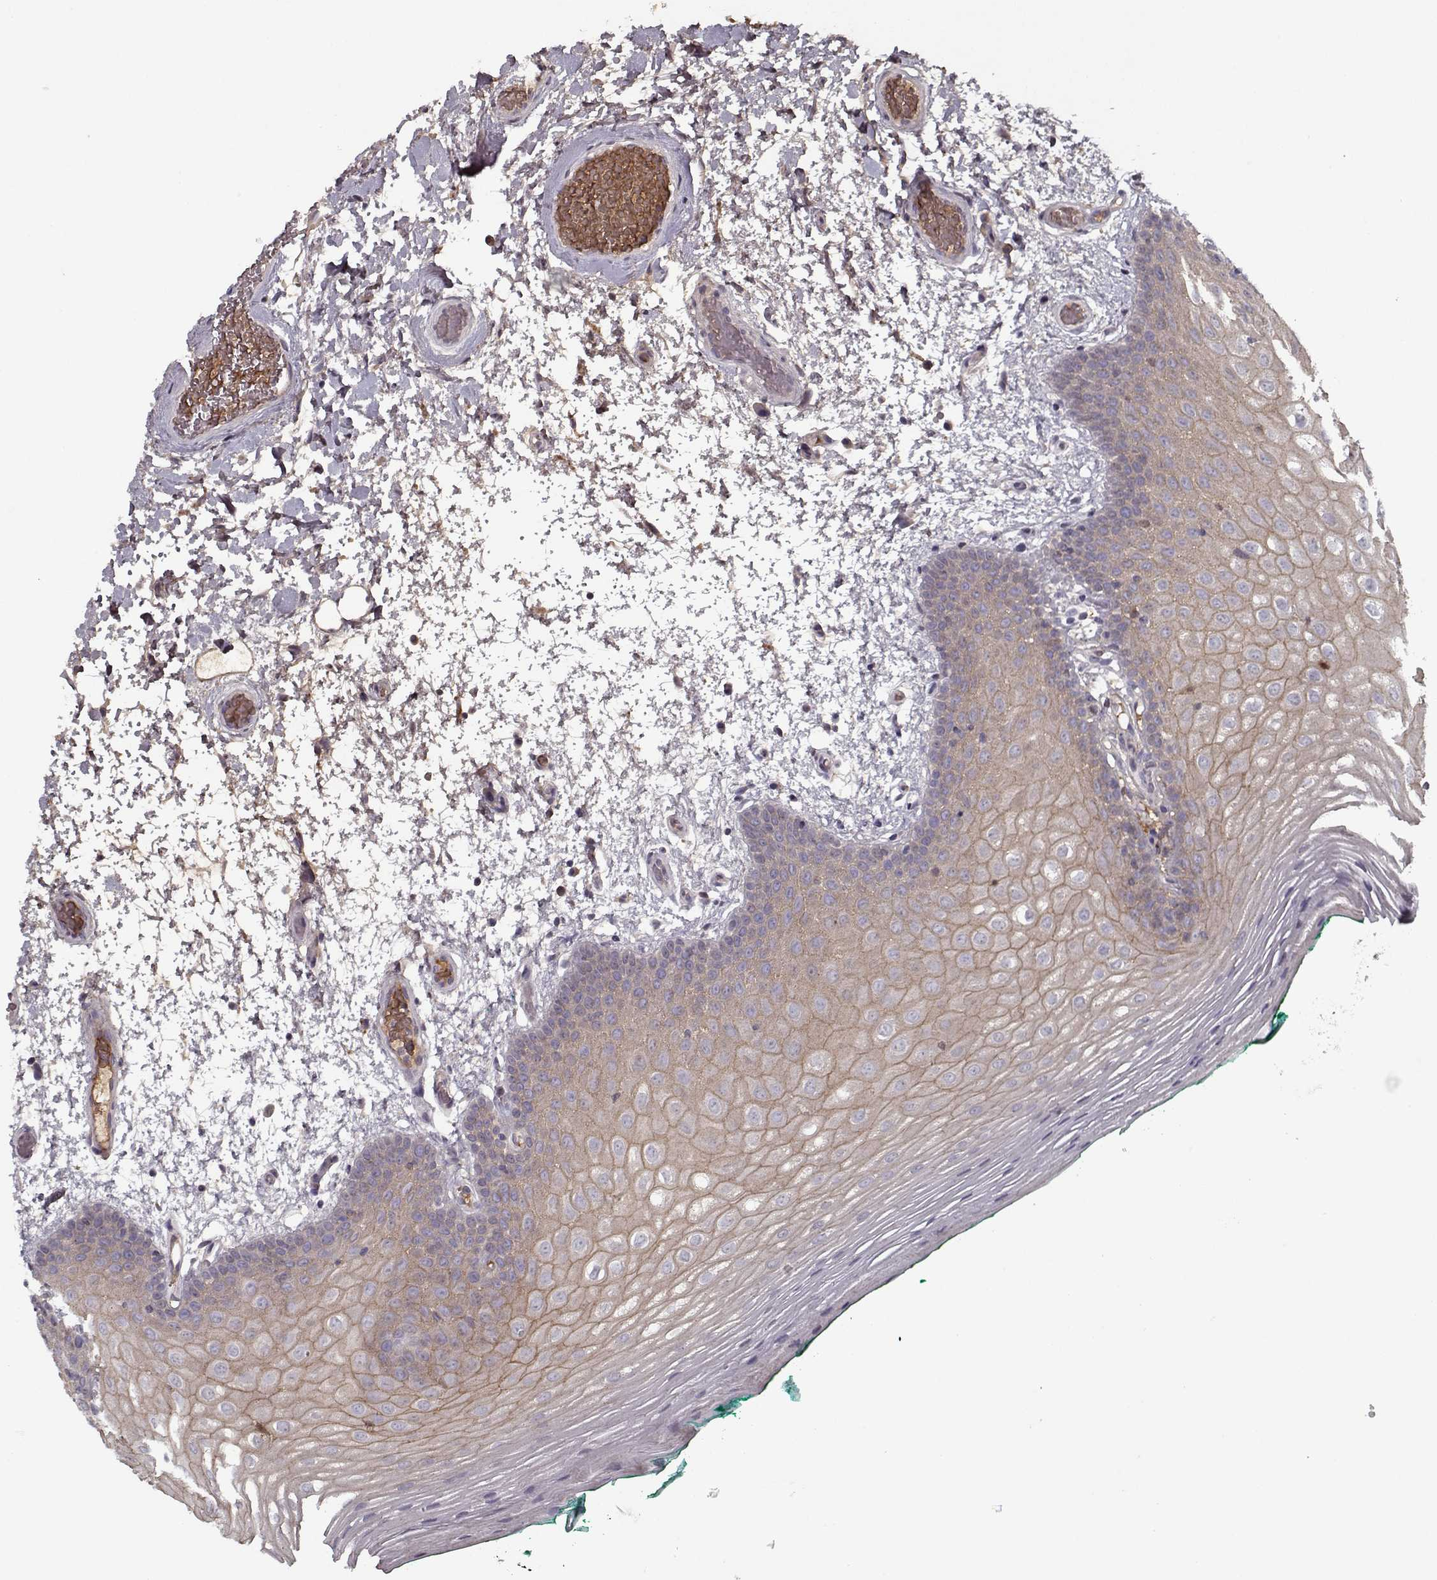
{"staining": {"intensity": "moderate", "quantity": "<25%", "location": "cytoplasmic/membranous"}, "tissue": "oral mucosa", "cell_type": "Squamous epithelial cells", "image_type": "normal", "snomed": [{"axis": "morphology", "description": "Normal tissue, NOS"}, {"axis": "morphology", "description": "Squamous cell carcinoma, NOS"}, {"axis": "topography", "description": "Oral tissue"}, {"axis": "topography", "description": "Head-Neck"}], "caption": "Unremarkable oral mucosa displays moderate cytoplasmic/membranous positivity in about <25% of squamous epithelial cells, visualized by immunohistochemistry. The staining was performed using DAB (3,3'-diaminobenzidine) to visualize the protein expression in brown, while the nuclei were stained in blue with hematoxylin (Magnification: 20x).", "gene": "AFM", "patient": {"sex": "male", "age": 78}}